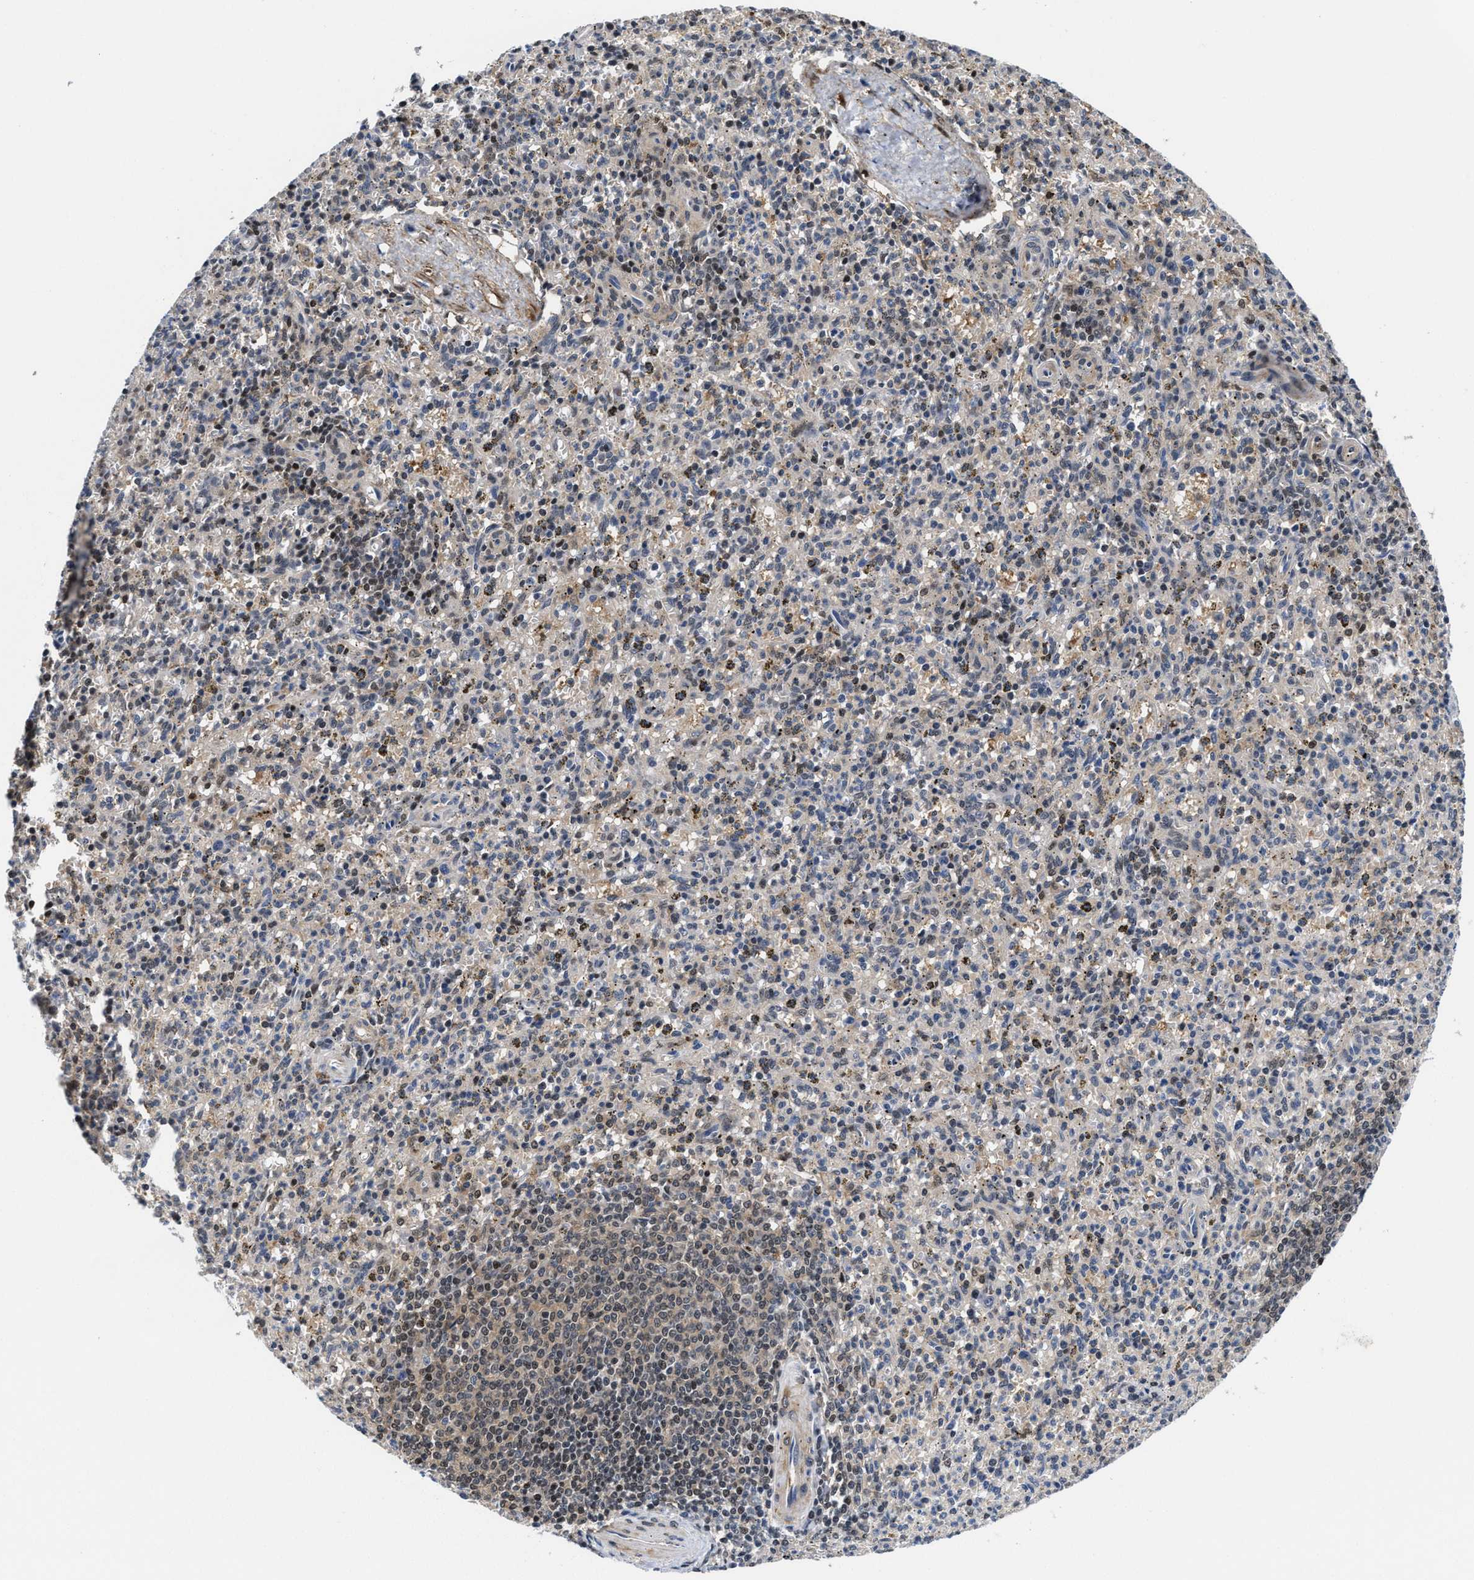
{"staining": {"intensity": "weak", "quantity": "25%-75%", "location": "cytoplasmic/membranous,nuclear"}, "tissue": "spleen", "cell_type": "Cells in red pulp", "image_type": "normal", "snomed": [{"axis": "morphology", "description": "Normal tissue, NOS"}, {"axis": "topography", "description": "Spleen"}], "caption": "Immunohistochemical staining of unremarkable spleen reveals low levels of weak cytoplasmic/membranous,nuclear expression in approximately 25%-75% of cells in red pulp. The staining is performed using DAB brown chromogen to label protein expression. The nuclei are counter-stained blue using hematoxylin.", "gene": "KIF12", "patient": {"sex": "male", "age": 72}}